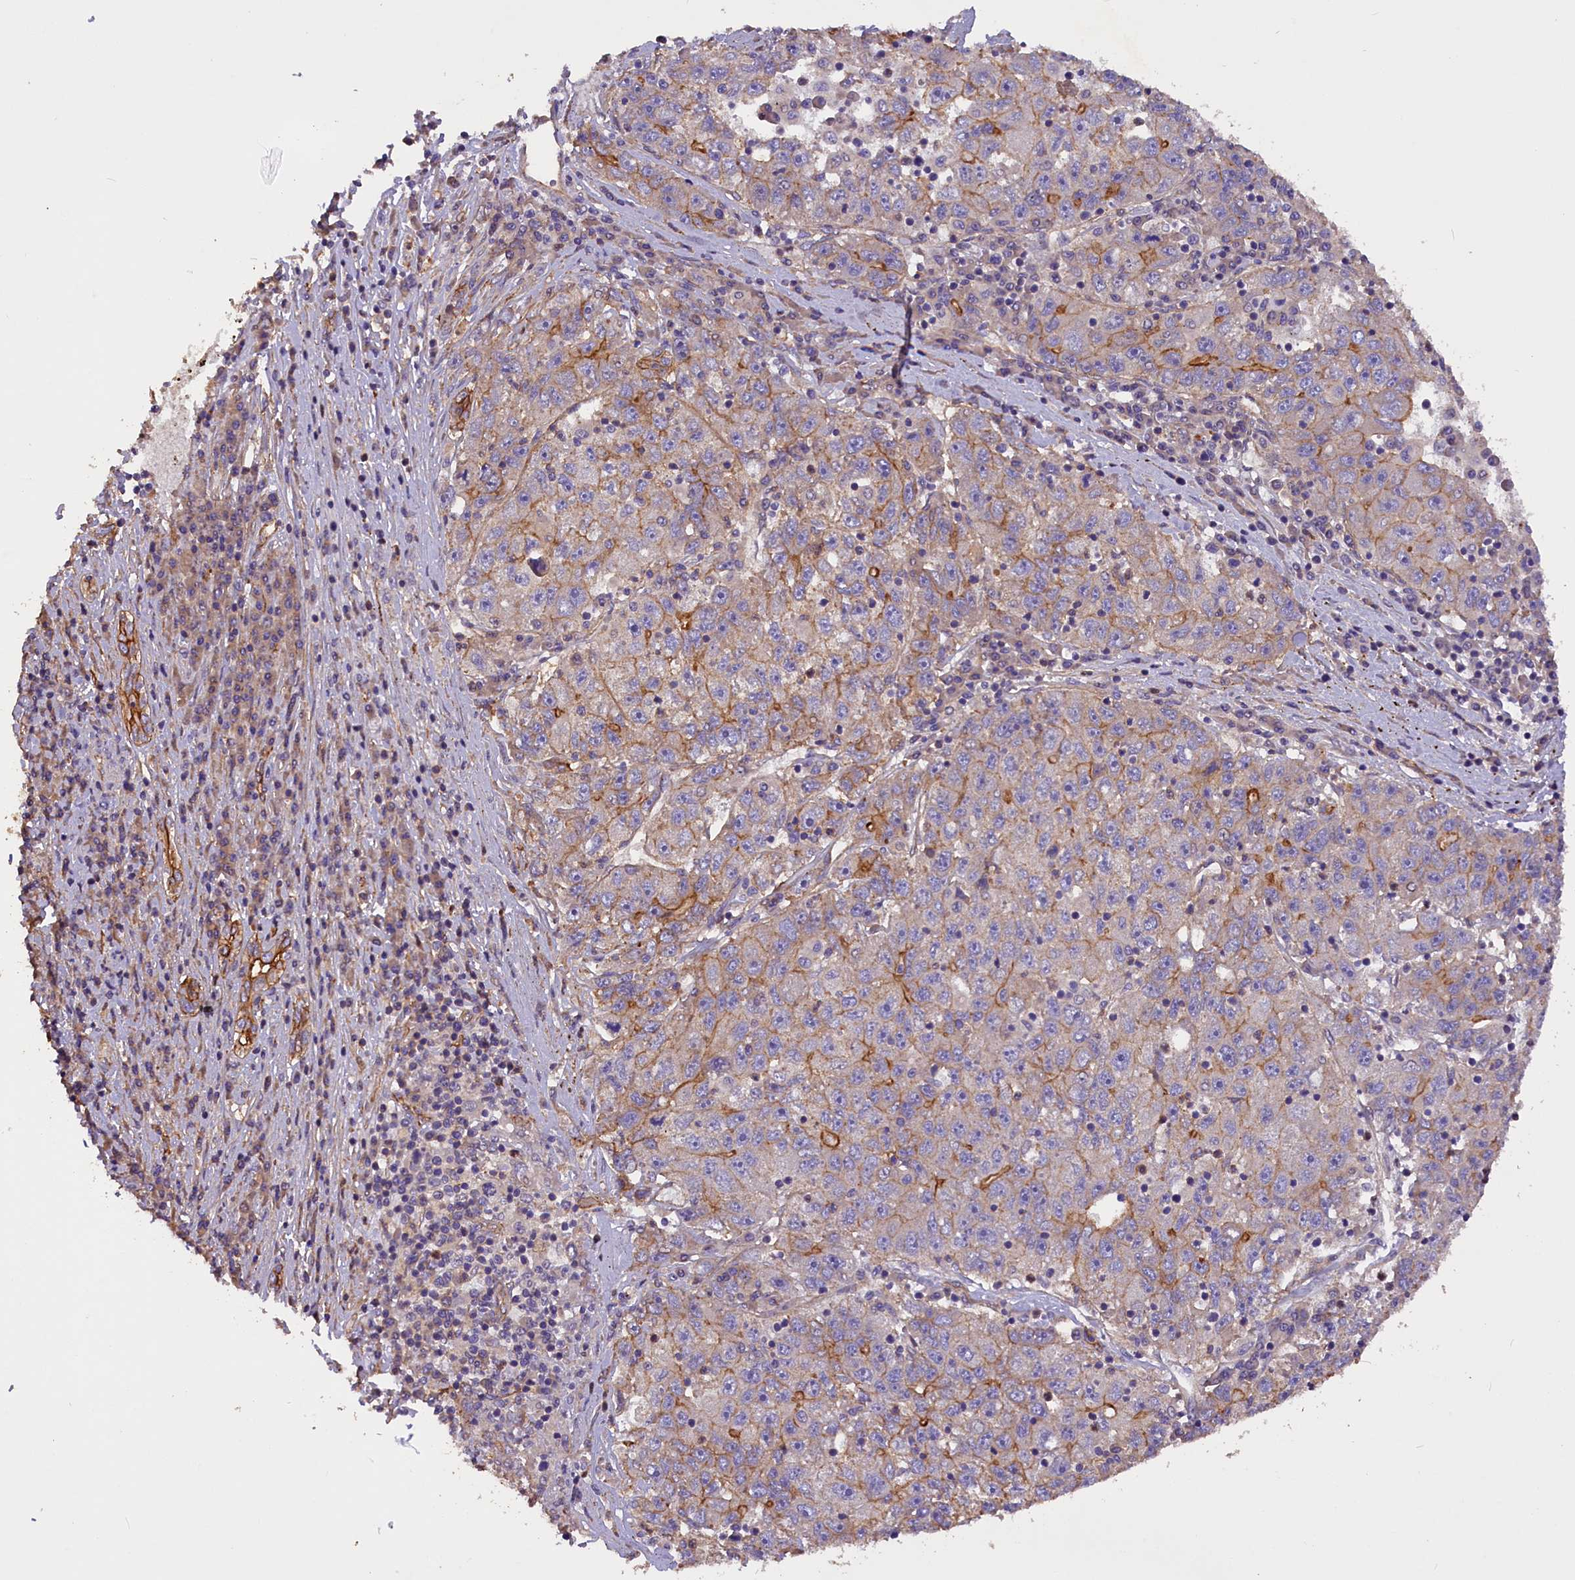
{"staining": {"intensity": "moderate", "quantity": "<25%", "location": "cytoplasmic/membranous"}, "tissue": "liver cancer", "cell_type": "Tumor cells", "image_type": "cancer", "snomed": [{"axis": "morphology", "description": "Carcinoma, Hepatocellular, NOS"}, {"axis": "topography", "description": "Liver"}], "caption": "A brown stain labels moderate cytoplasmic/membranous expression of a protein in liver cancer tumor cells.", "gene": "ERMARD", "patient": {"sex": "male", "age": 49}}